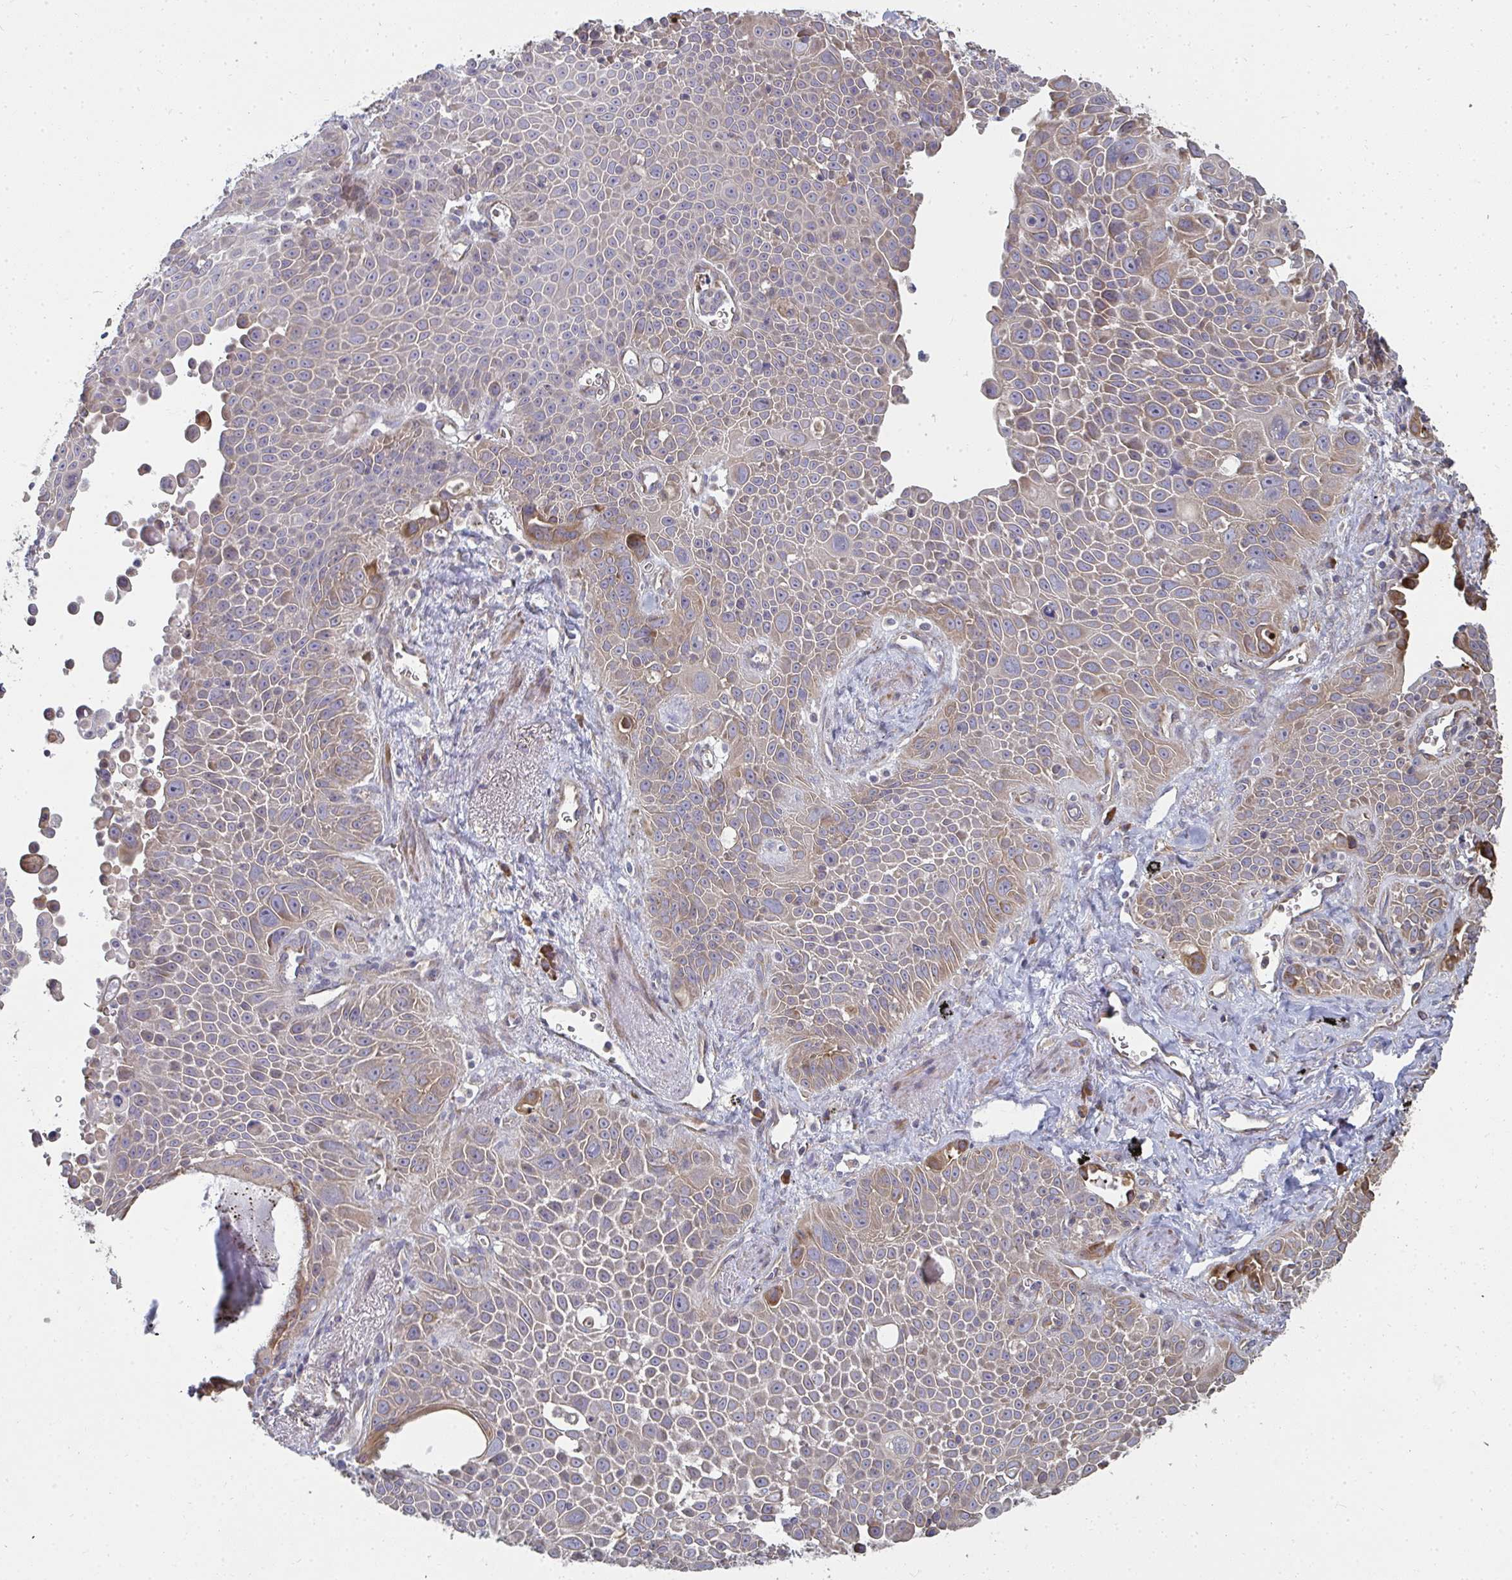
{"staining": {"intensity": "weak", "quantity": "25%-75%", "location": "cytoplasmic/membranous"}, "tissue": "lung cancer", "cell_type": "Tumor cells", "image_type": "cancer", "snomed": [{"axis": "morphology", "description": "Squamous cell carcinoma, NOS"}, {"axis": "morphology", "description": "Squamous cell carcinoma, metastatic, NOS"}, {"axis": "topography", "description": "Lymph node"}, {"axis": "topography", "description": "Lung"}], "caption": "A brown stain highlights weak cytoplasmic/membranous positivity of a protein in lung squamous cell carcinoma tumor cells.", "gene": "ZFYVE28", "patient": {"sex": "female", "age": 62}}